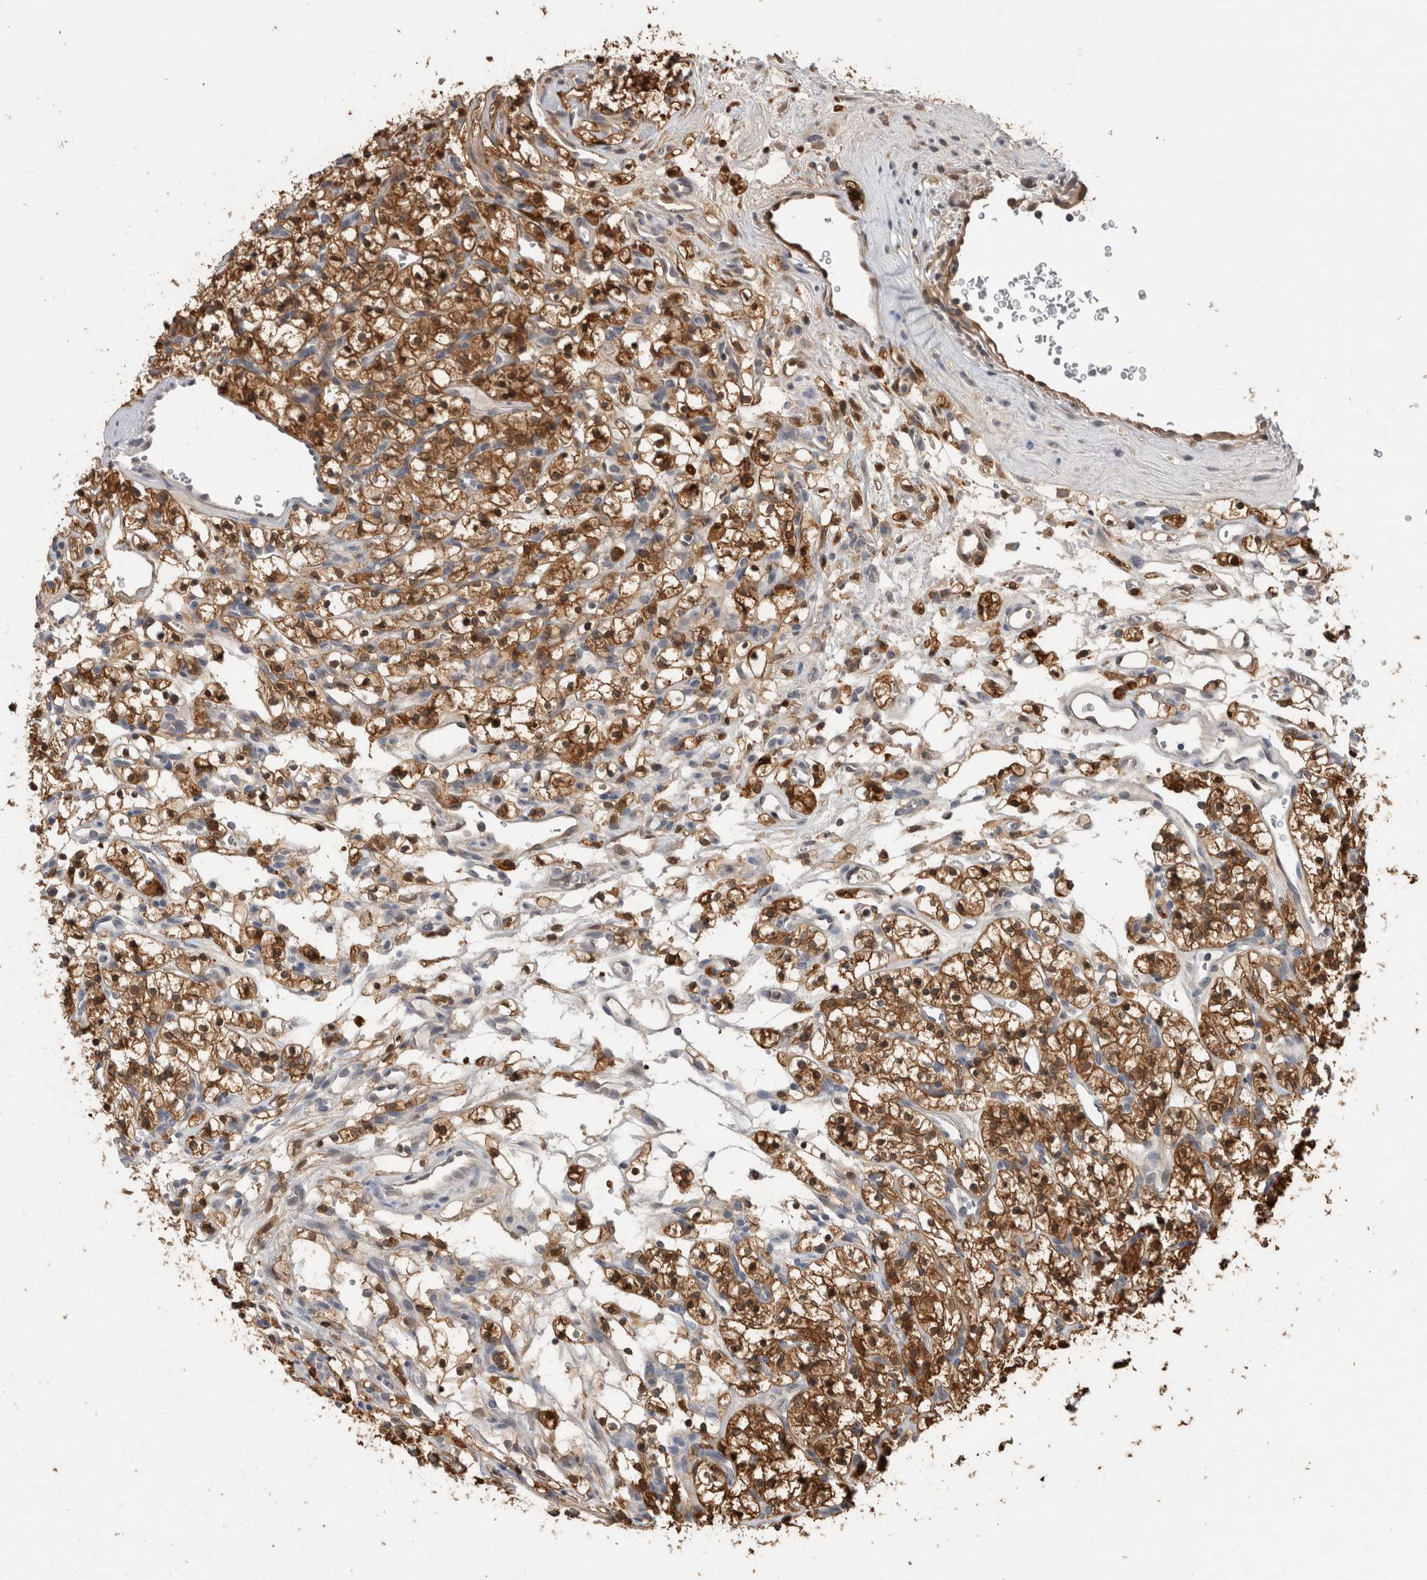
{"staining": {"intensity": "moderate", "quantity": ">75%", "location": "cytoplasmic/membranous,nuclear"}, "tissue": "renal cancer", "cell_type": "Tumor cells", "image_type": "cancer", "snomed": [{"axis": "morphology", "description": "Adenocarcinoma, NOS"}, {"axis": "topography", "description": "Kidney"}], "caption": "Renal cancer stained for a protein (brown) exhibits moderate cytoplasmic/membranous and nuclear positive positivity in approximately >75% of tumor cells.", "gene": "ASTN2", "patient": {"sex": "female", "age": 57}}